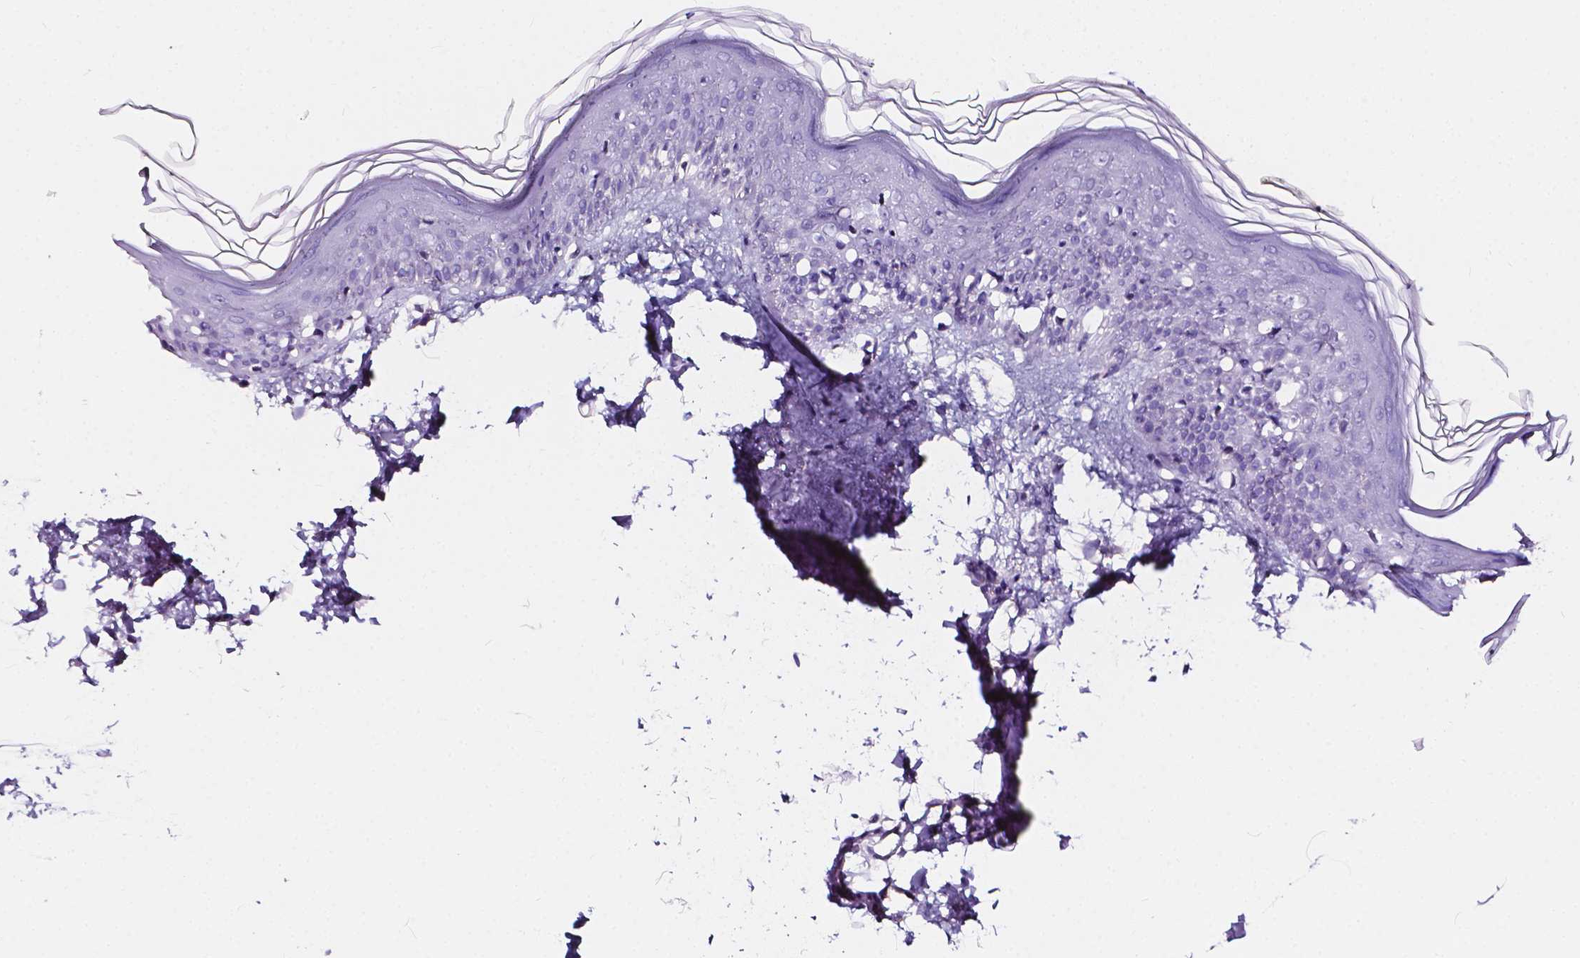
{"staining": {"intensity": "negative", "quantity": "none", "location": "none"}, "tissue": "skin", "cell_type": "Fibroblasts", "image_type": "normal", "snomed": [{"axis": "morphology", "description": "Normal tissue, NOS"}, {"axis": "topography", "description": "Skin"}], "caption": "Histopathology image shows no significant protein staining in fibroblasts of normal skin. (IHC, brightfield microscopy, high magnification).", "gene": "CLSTN2", "patient": {"sex": "female", "age": 62}}